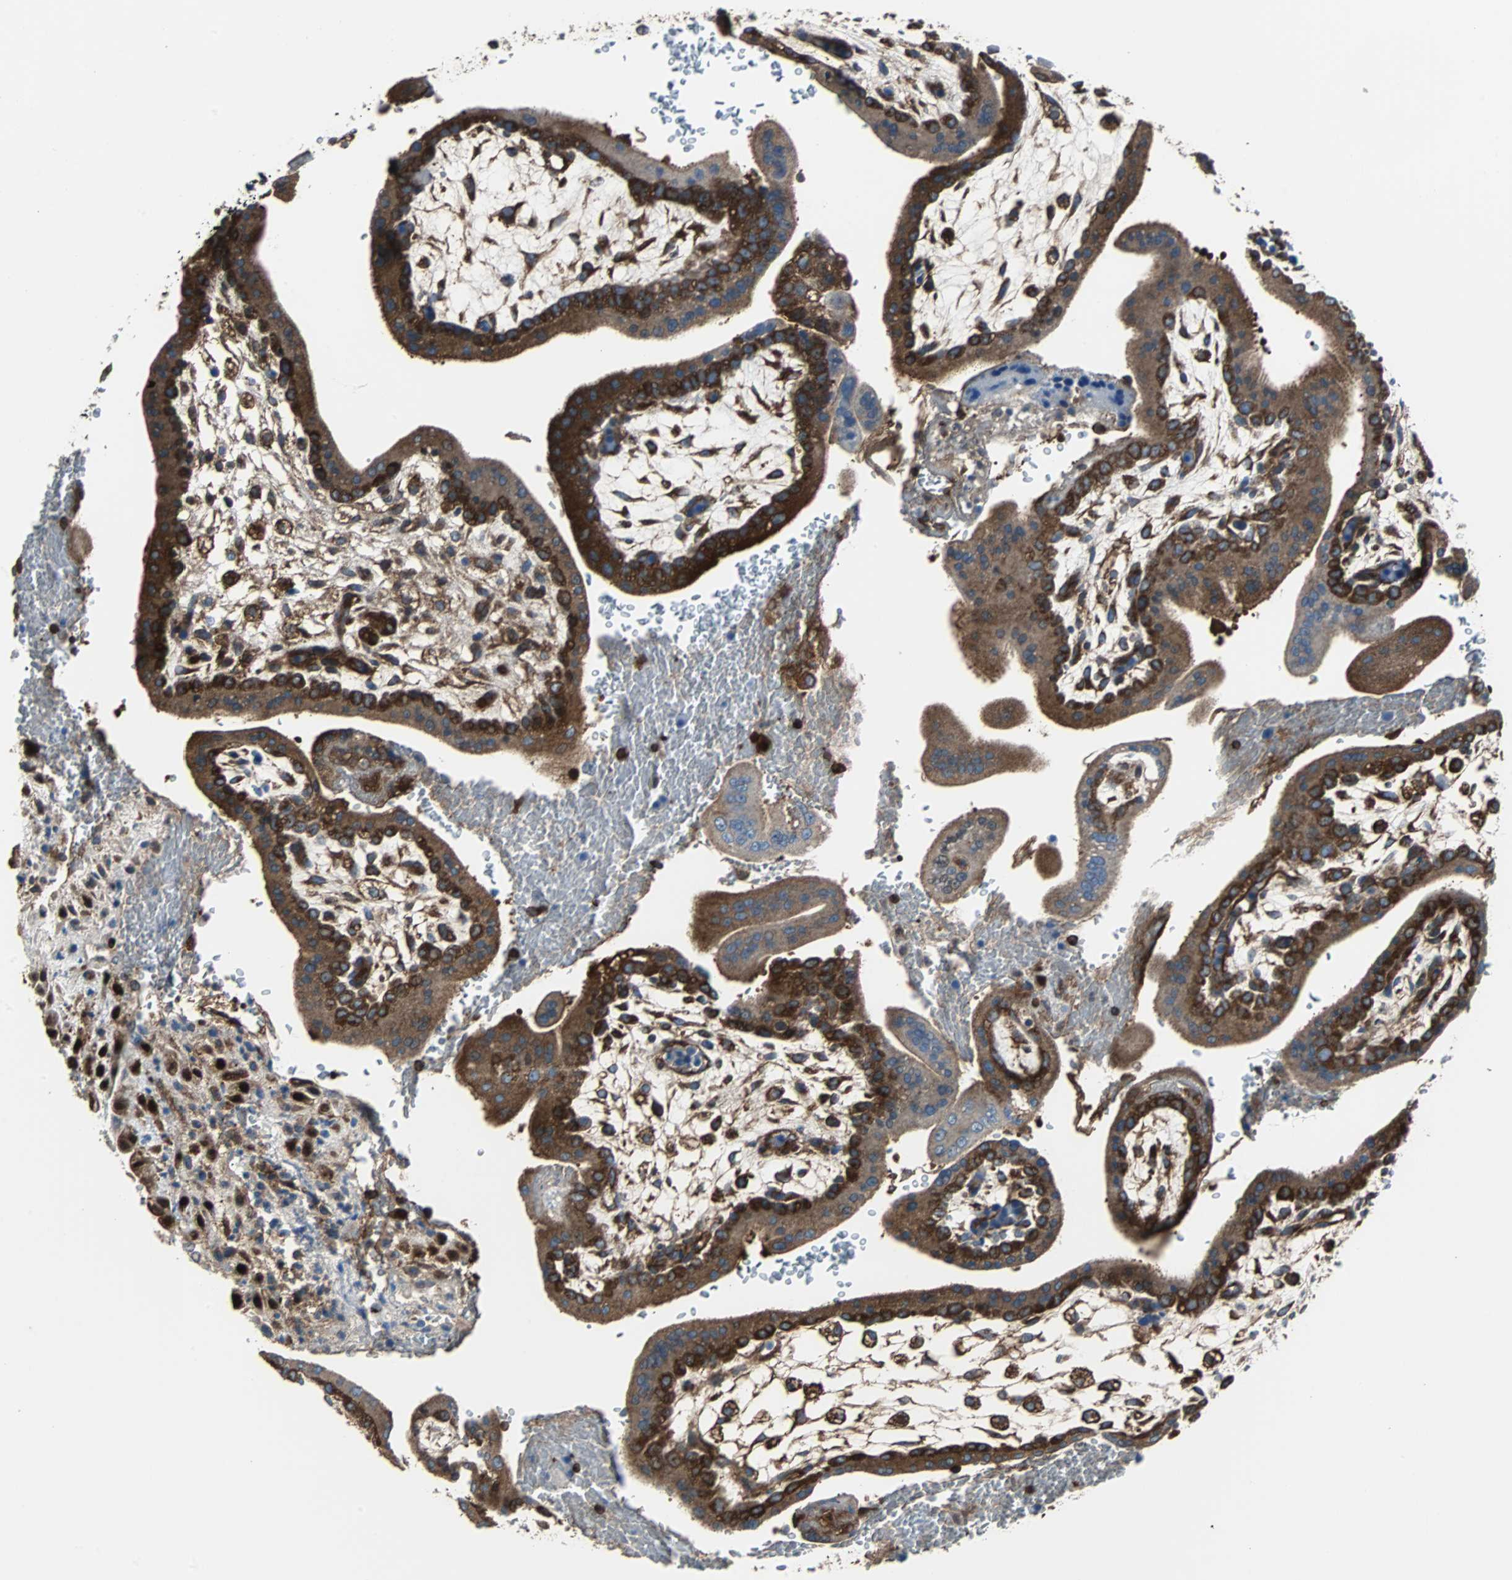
{"staining": {"intensity": "moderate", "quantity": ">75%", "location": "cytoplasmic/membranous"}, "tissue": "placenta", "cell_type": "Decidual cells", "image_type": "normal", "snomed": [{"axis": "morphology", "description": "Normal tissue, NOS"}, {"axis": "topography", "description": "Placenta"}], "caption": "Benign placenta exhibits moderate cytoplasmic/membranous expression in approximately >75% of decidual cells, visualized by immunohistochemistry. (Brightfield microscopy of DAB IHC at high magnification).", "gene": "RELA", "patient": {"sex": "female", "age": 35}}